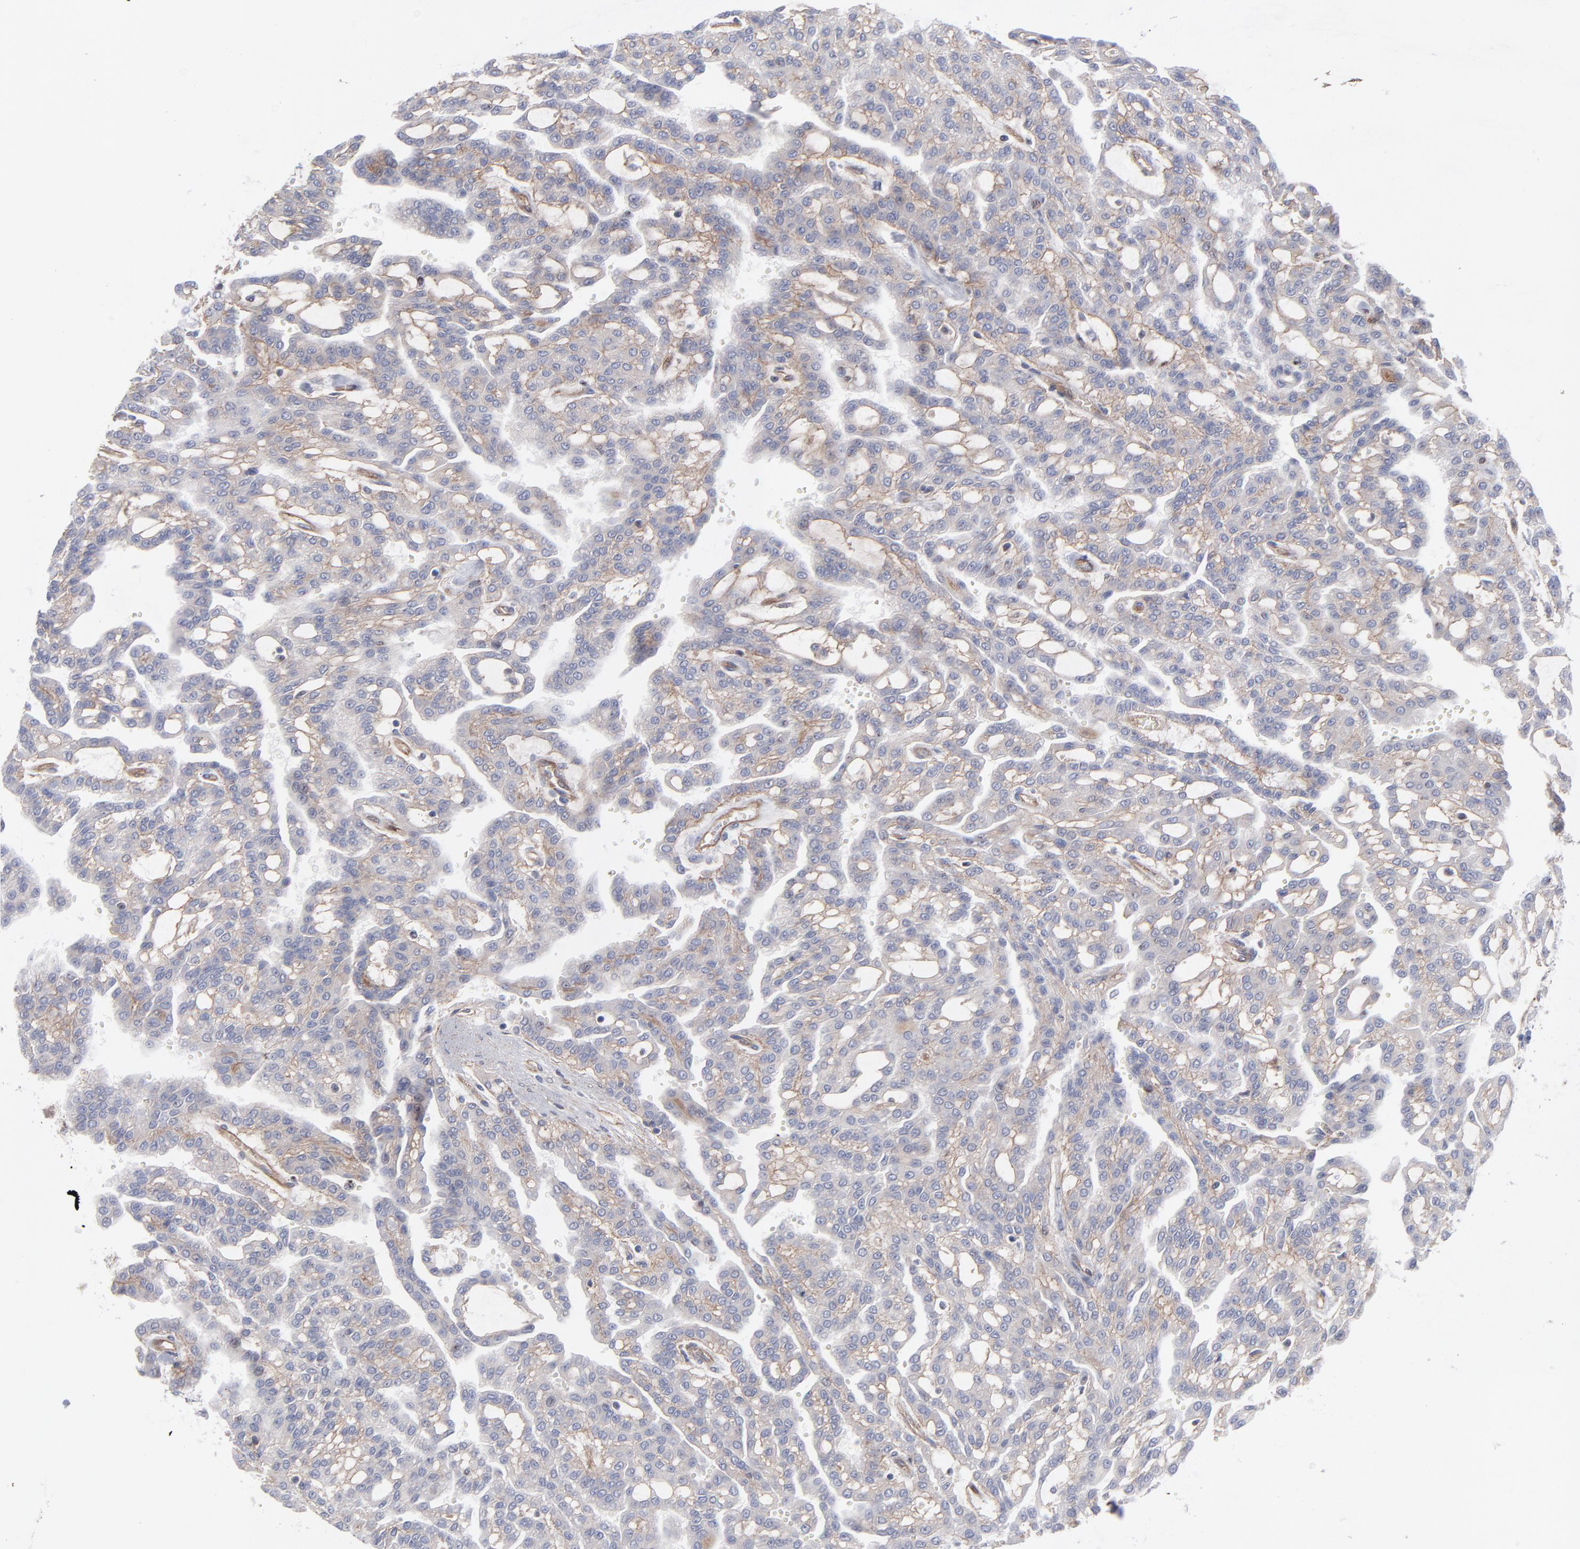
{"staining": {"intensity": "weak", "quantity": "25%-75%", "location": "cytoplasmic/membranous"}, "tissue": "renal cancer", "cell_type": "Tumor cells", "image_type": "cancer", "snomed": [{"axis": "morphology", "description": "Adenocarcinoma, NOS"}, {"axis": "topography", "description": "Kidney"}], "caption": "A brown stain labels weak cytoplasmic/membranous staining of a protein in human renal cancer (adenocarcinoma) tumor cells.", "gene": "PXN", "patient": {"sex": "male", "age": 63}}